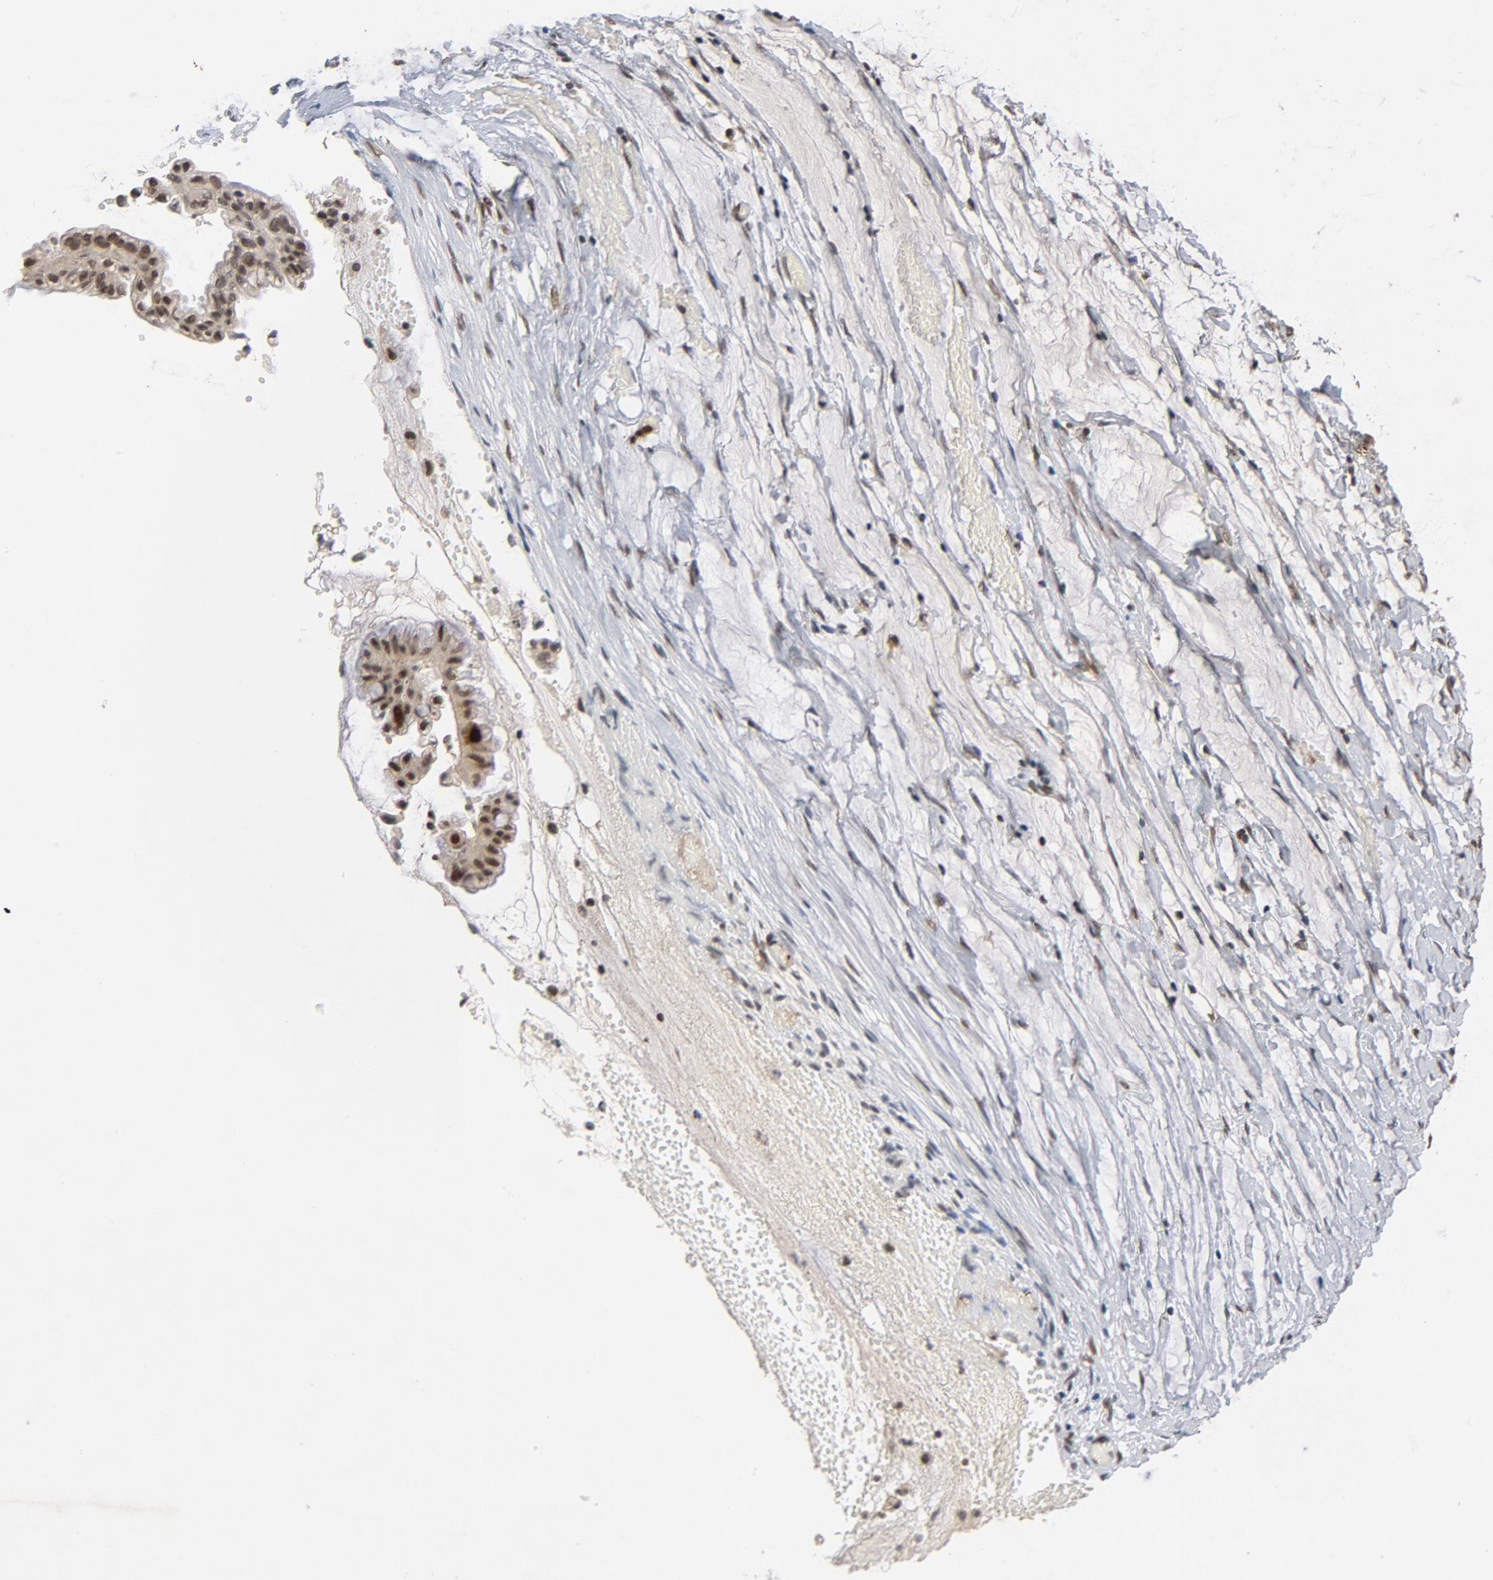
{"staining": {"intensity": "moderate", "quantity": ">75%", "location": "nuclear"}, "tissue": "ovarian cancer", "cell_type": "Tumor cells", "image_type": "cancer", "snomed": [{"axis": "morphology", "description": "Cystadenocarcinoma, mucinous, NOS"}, {"axis": "topography", "description": "Ovary"}], "caption": "Immunohistochemistry (IHC) histopathology image of neoplastic tissue: ovarian cancer (mucinous cystadenocarcinoma) stained using IHC demonstrates medium levels of moderate protein expression localized specifically in the nuclear of tumor cells, appearing as a nuclear brown color.", "gene": "SMARCD1", "patient": {"sex": "female", "age": 57}}